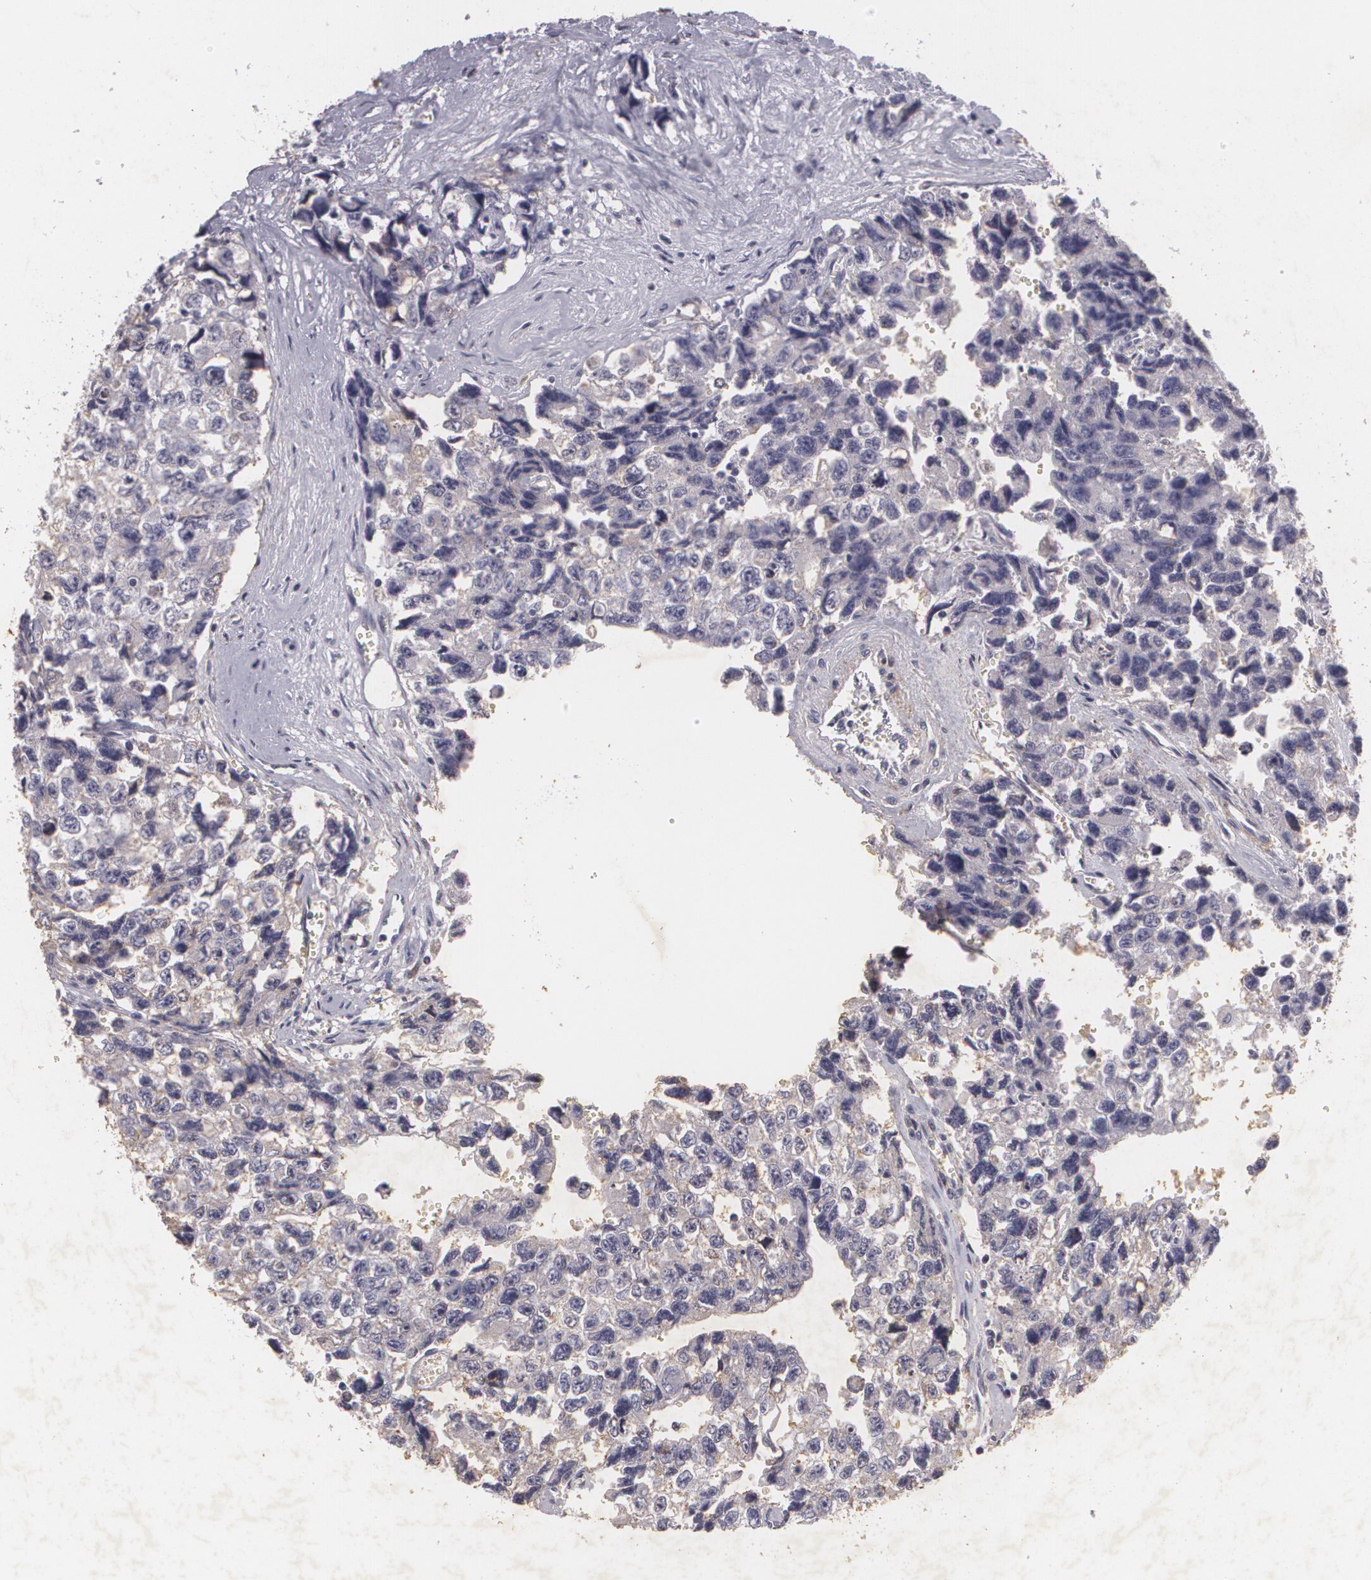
{"staining": {"intensity": "weak", "quantity": "25%-75%", "location": "cytoplasmic/membranous"}, "tissue": "testis cancer", "cell_type": "Tumor cells", "image_type": "cancer", "snomed": [{"axis": "morphology", "description": "Carcinoma, Embryonal, NOS"}, {"axis": "topography", "description": "Testis"}], "caption": "The micrograph exhibits staining of testis embryonal carcinoma, revealing weak cytoplasmic/membranous protein staining (brown color) within tumor cells.", "gene": "KCNA4", "patient": {"sex": "male", "age": 31}}